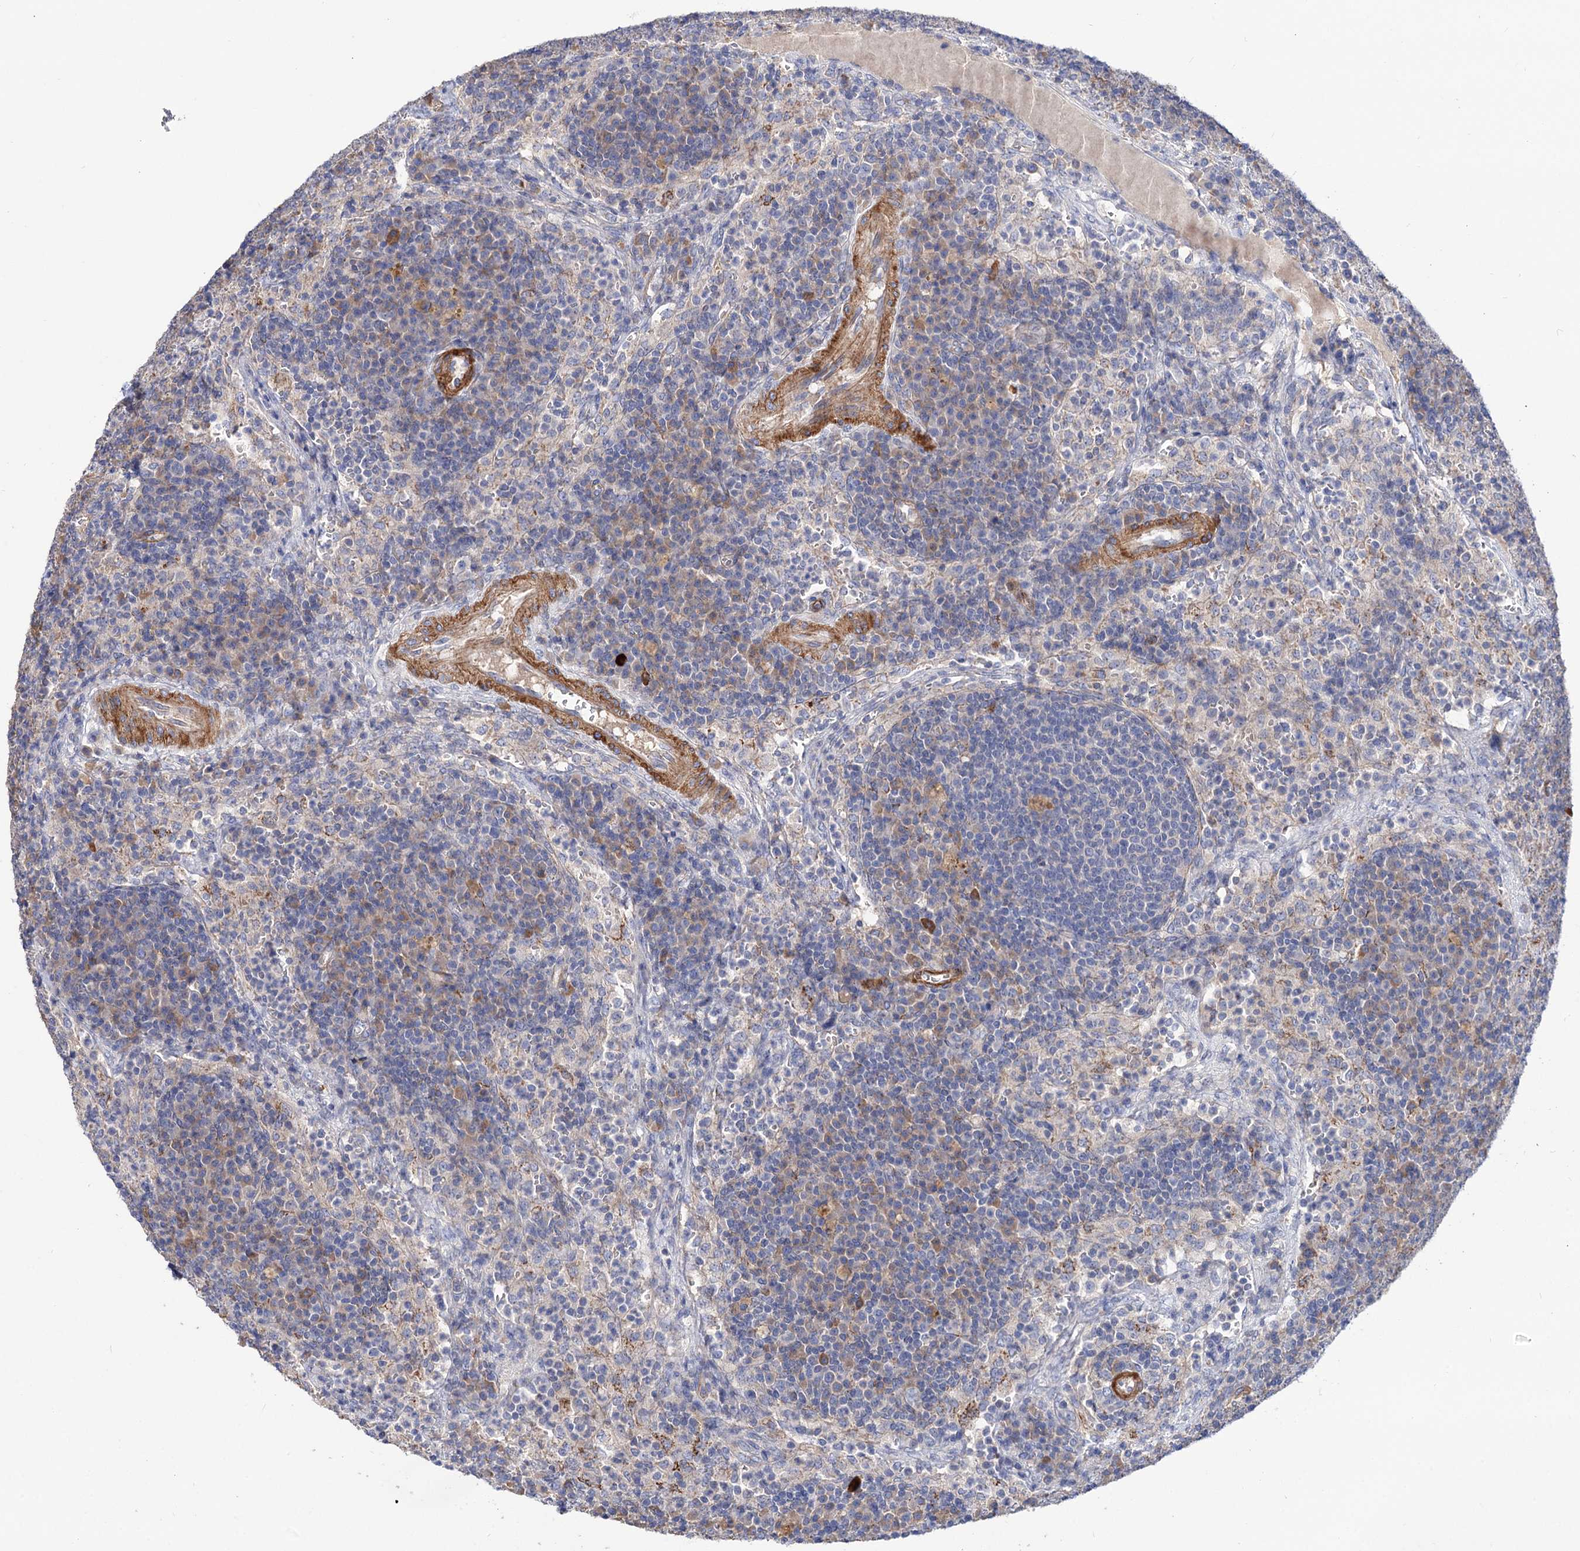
{"staining": {"intensity": "negative", "quantity": "none", "location": "none"}, "tissue": "lymph node", "cell_type": "Germinal center cells", "image_type": "normal", "snomed": [{"axis": "morphology", "description": "Normal tissue, NOS"}, {"axis": "topography", "description": "Lymph node"}], "caption": "Histopathology image shows no significant protein expression in germinal center cells of normal lymph node.", "gene": "NUDCD2", "patient": {"sex": "female", "age": 70}}